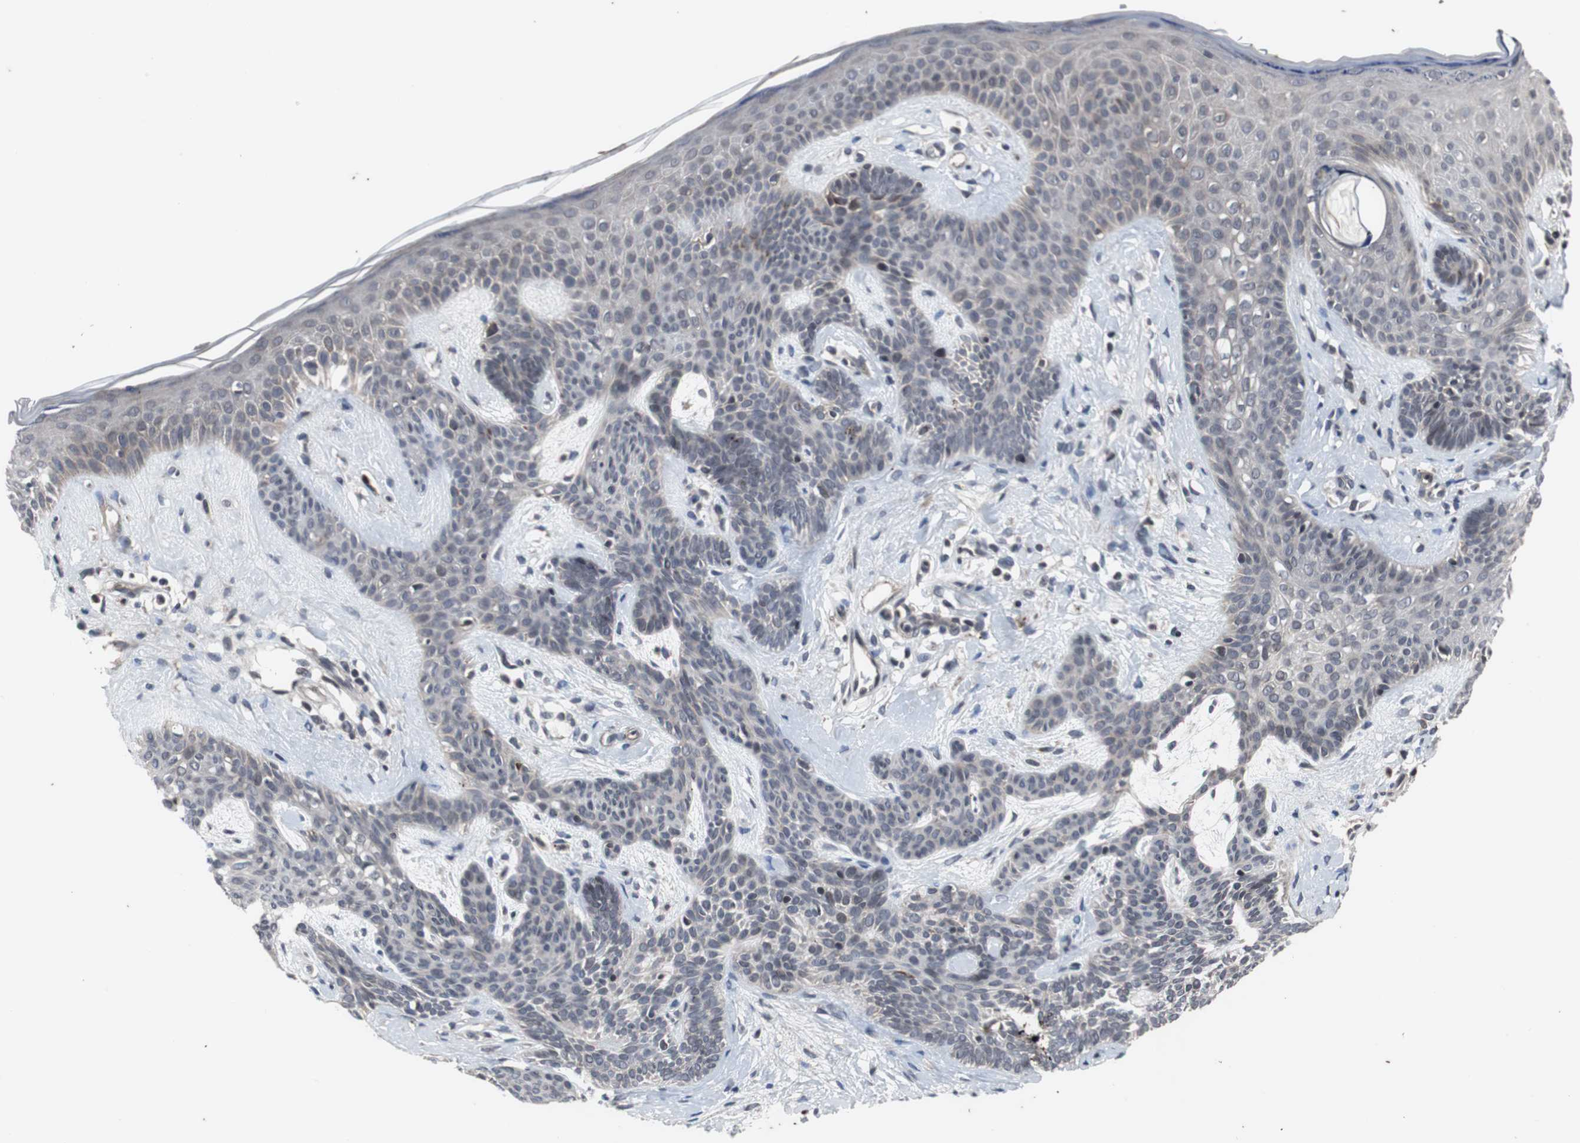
{"staining": {"intensity": "negative", "quantity": "none", "location": "none"}, "tissue": "skin cancer", "cell_type": "Tumor cells", "image_type": "cancer", "snomed": [{"axis": "morphology", "description": "Developmental malformation"}, {"axis": "morphology", "description": "Basal cell carcinoma"}, {"axis": "topography", "description": "Skin"}], "caption": "Tumor cells are negative for protein expression in human skin cancer (basal cell carcinoma). (DAB (3,3'-diaminobenzidine) immunohistochemistry (IHC) visualized using brightfield microscopy, high magnification).", "gene": "CRADD", "patient": {"sex": "female", "age": 62}}